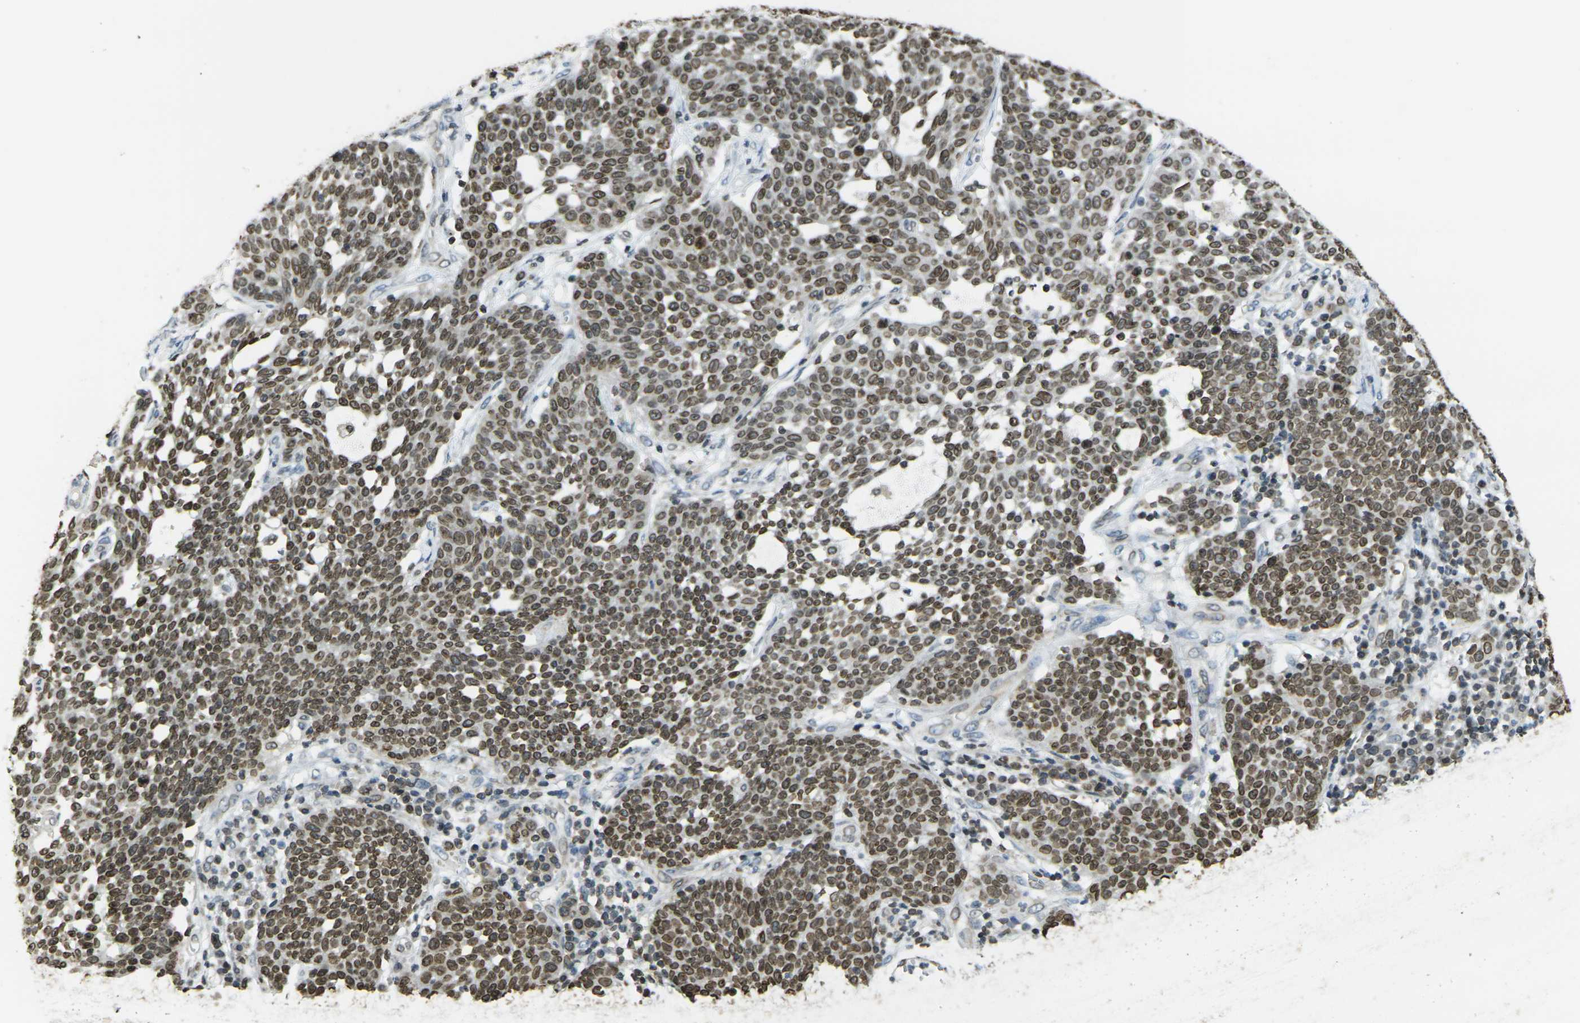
{"staining": {"intensity": "strong", "quantity": ">75%", "location": "cytoplasmic/membranous,nuclear"}, "tissue": "cervical cancer", "cell_type": "Tumor cells", "image_type": "cancer", "snomed": [{"axis": "morphology", "description": "Squamous cell carcinoma, NOS"}, {"axis": "topography", "description": "Cervix"}], "caption": "IHC micrograph of neoplastic tissue: cervical cancer (squamous cell carcinoma) stained using immunohistochemistry (IHC) displays high levels of strong protein expression localized specifically in the cytoplasmic/membranous and nuclear of tumor cells, appearing as a cytoplasmic/membranous and nuclear brown color.", "gene": "BRDT", "patient": {"sex": "female", "age": 34}}